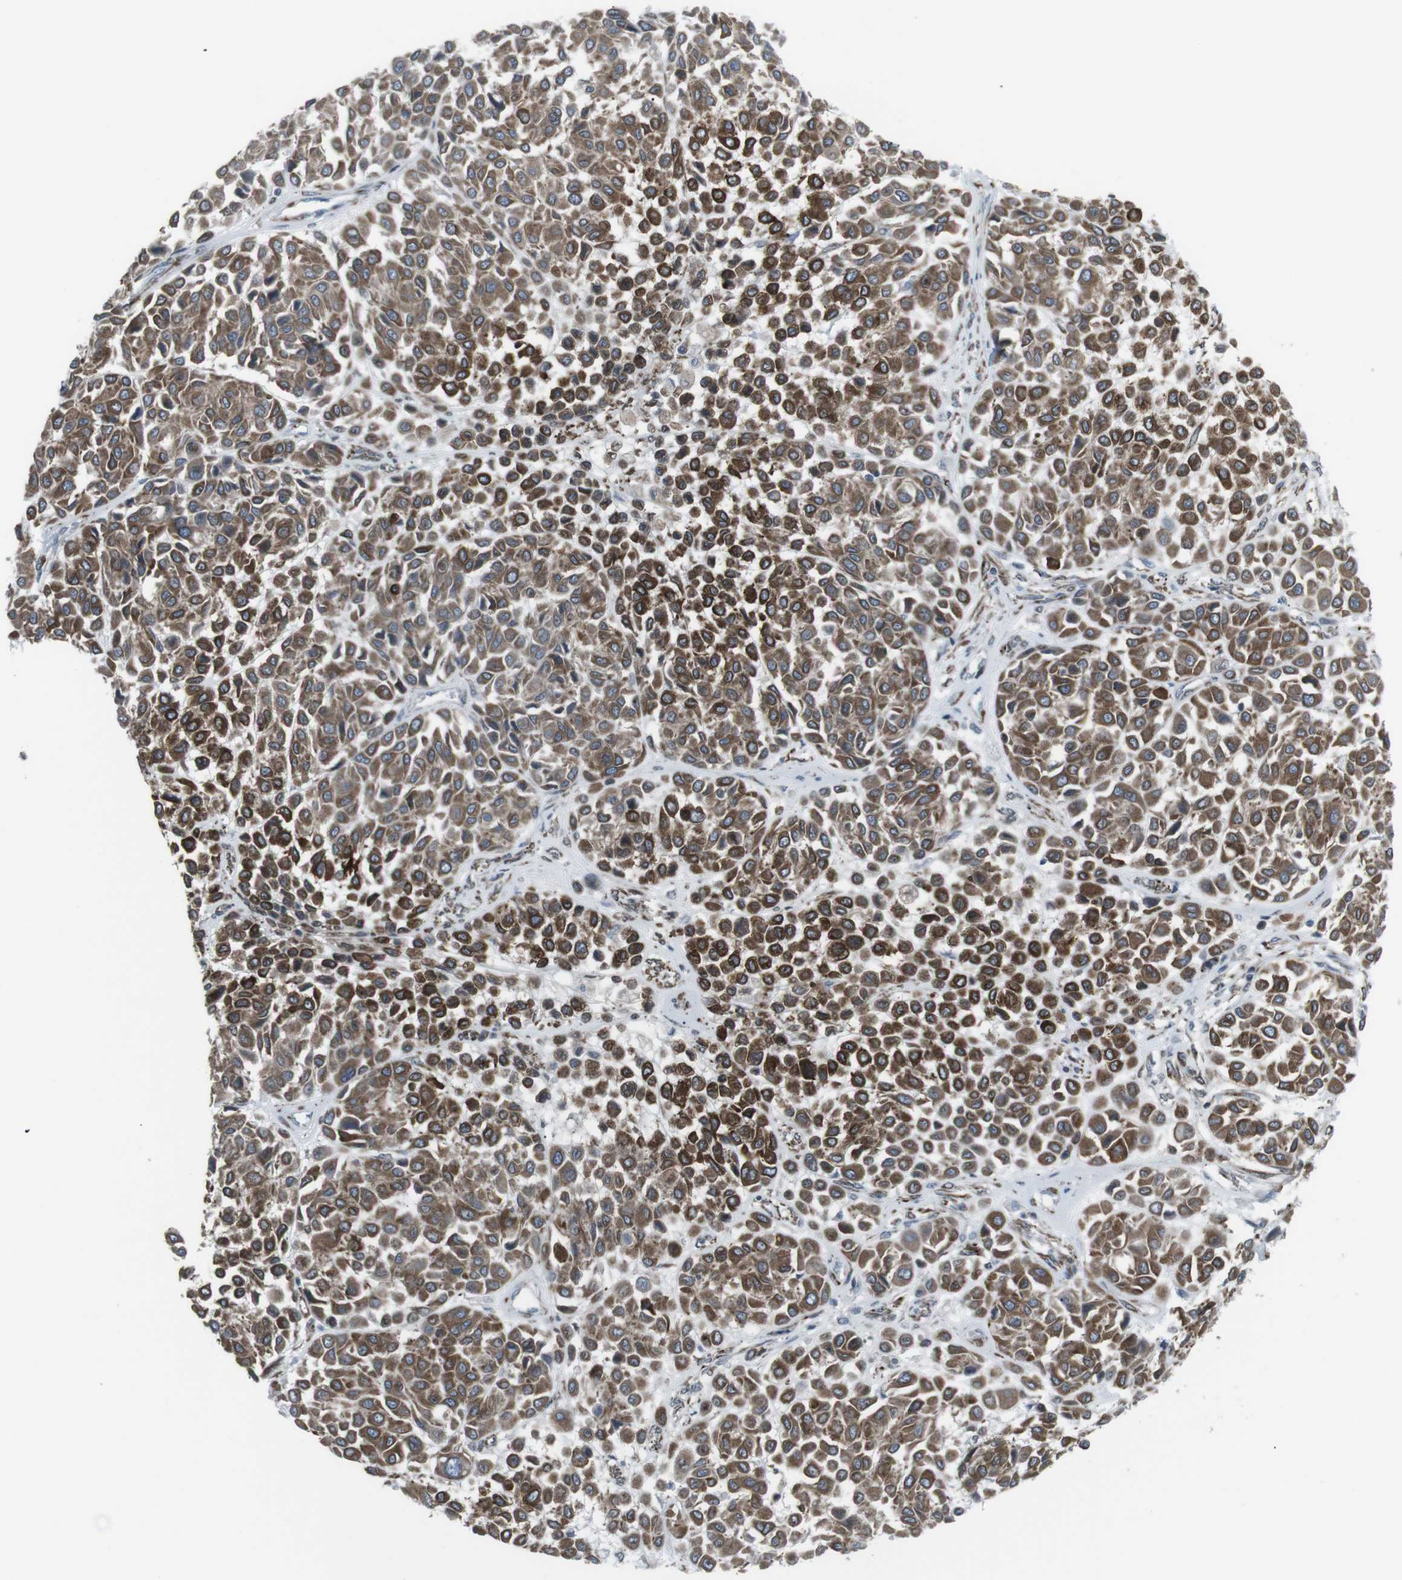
{"staining": {"intensity": "moderate", "quantity": ">75%", "location": "cytoplasmic/membranous"}, "tissue": "melanoma", "cell_type": "Tumor cells", "image_type": "cancer", "snomed": [{"axis": "morphology", "description": "Malignant melanoma, Metastatic site"}, {"axis": "topography", "description": "Soft tissue"}], "caption": "The immunohistochemical stain labels moderate cytoplasmic/membranous positivity in tumor cells of malignant melanoma (metastatic site) tissue.", "gene": "LNPK", "patient": {"sex": "male", "age": 41}}